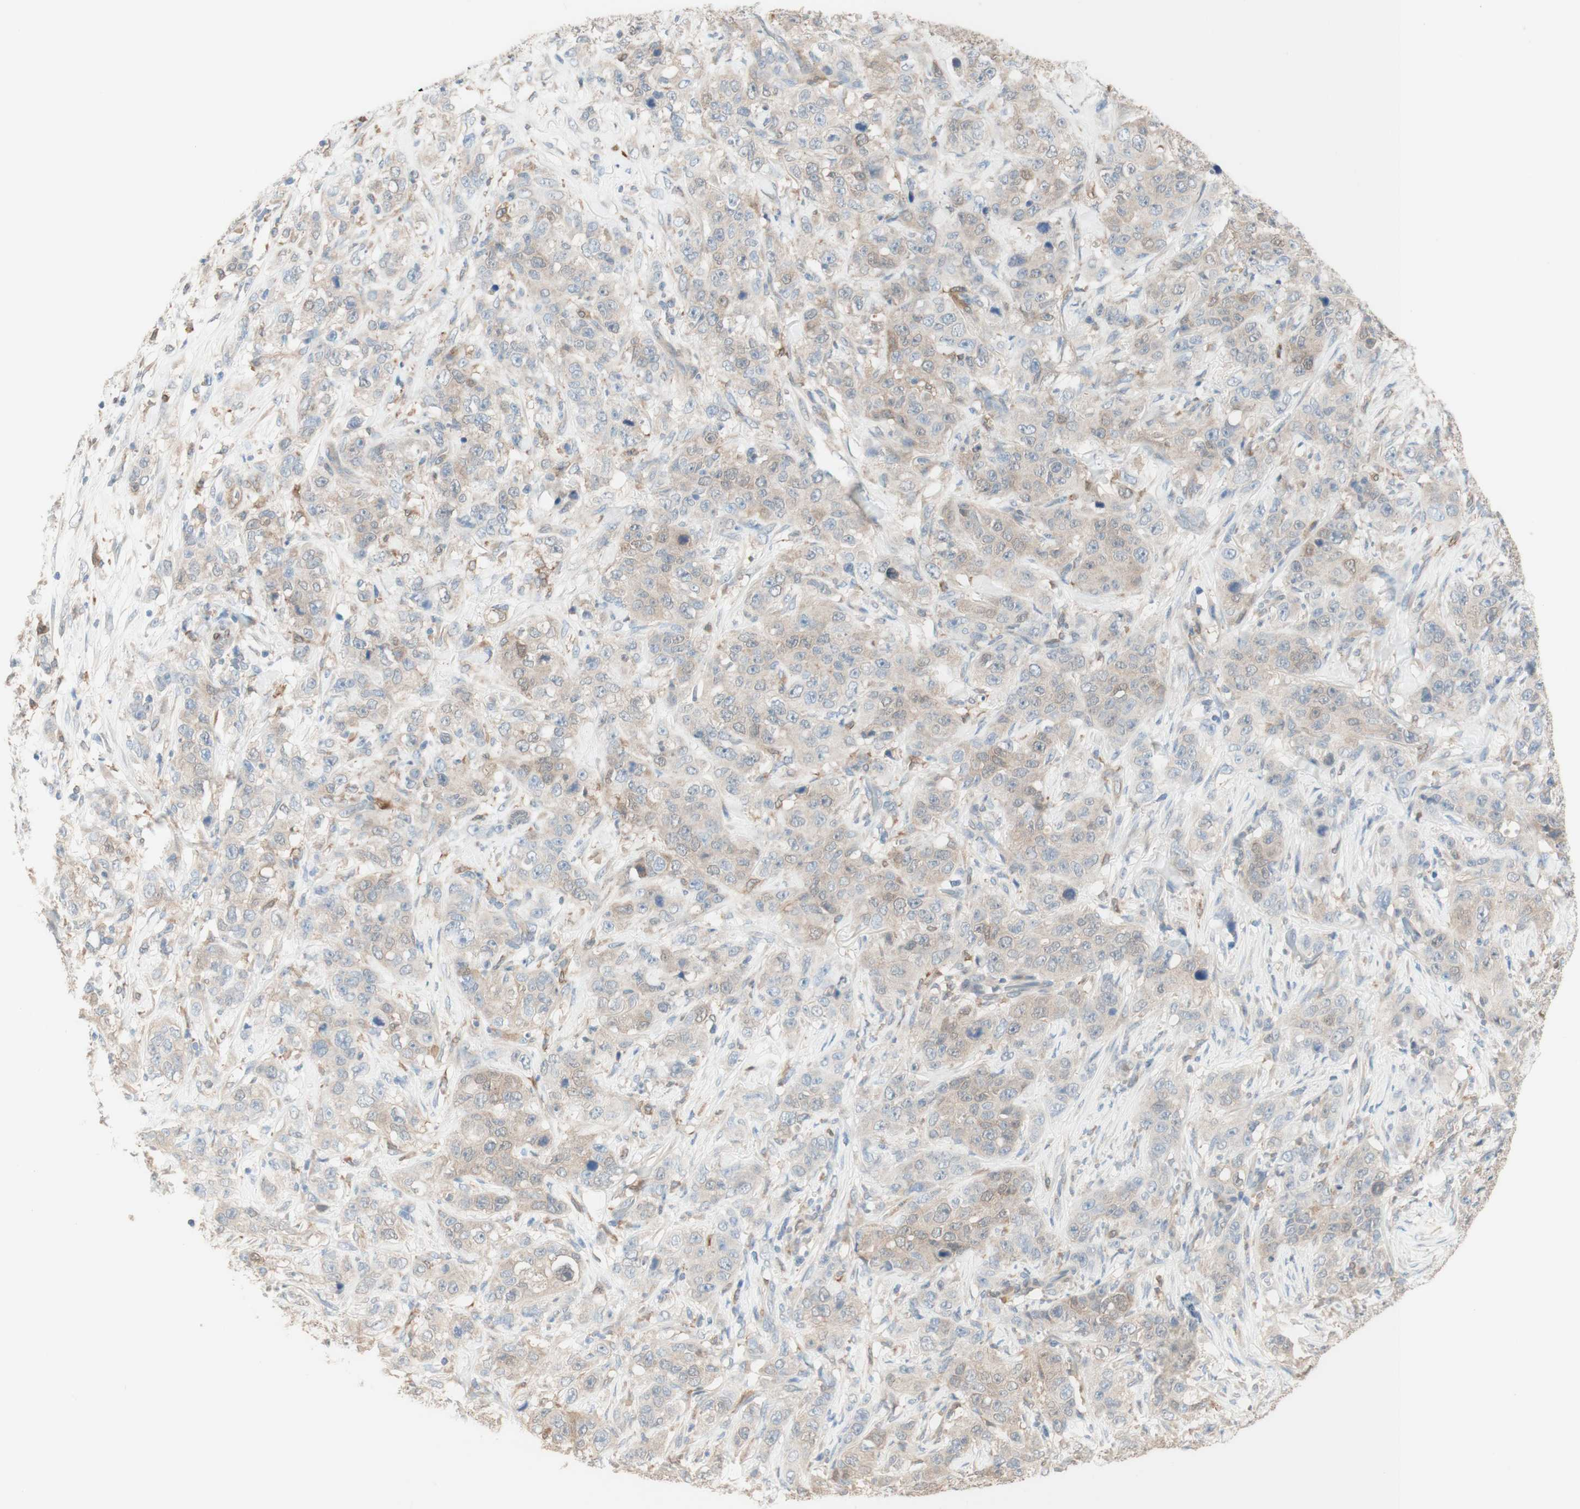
{"staining": {"intensity": "weak", "quantity": "25%-75%", "location": "cytoplasmic/membranous"}, "tissue": "stomach cancer", "cell_type": "Tumor cells", "image_type": "cancer", "snomed": [{"axis": "morphology", "description": "Adenocarcinoma, NOS"}, {"axis": "topography", "description": "Stomach"}], "caption": "Immunohistochemistry micrograph of neoplastic tissue: stomach adenocarcinoma stained using IHC exhibits low levels of weak protein expression localized specifically in the cytoplasmic/membranous of tumor cells, appearing as a cytoplasmic/membranous brown color.", "gene": "COMT", "patient": {"sex": "male", "age": 48}}